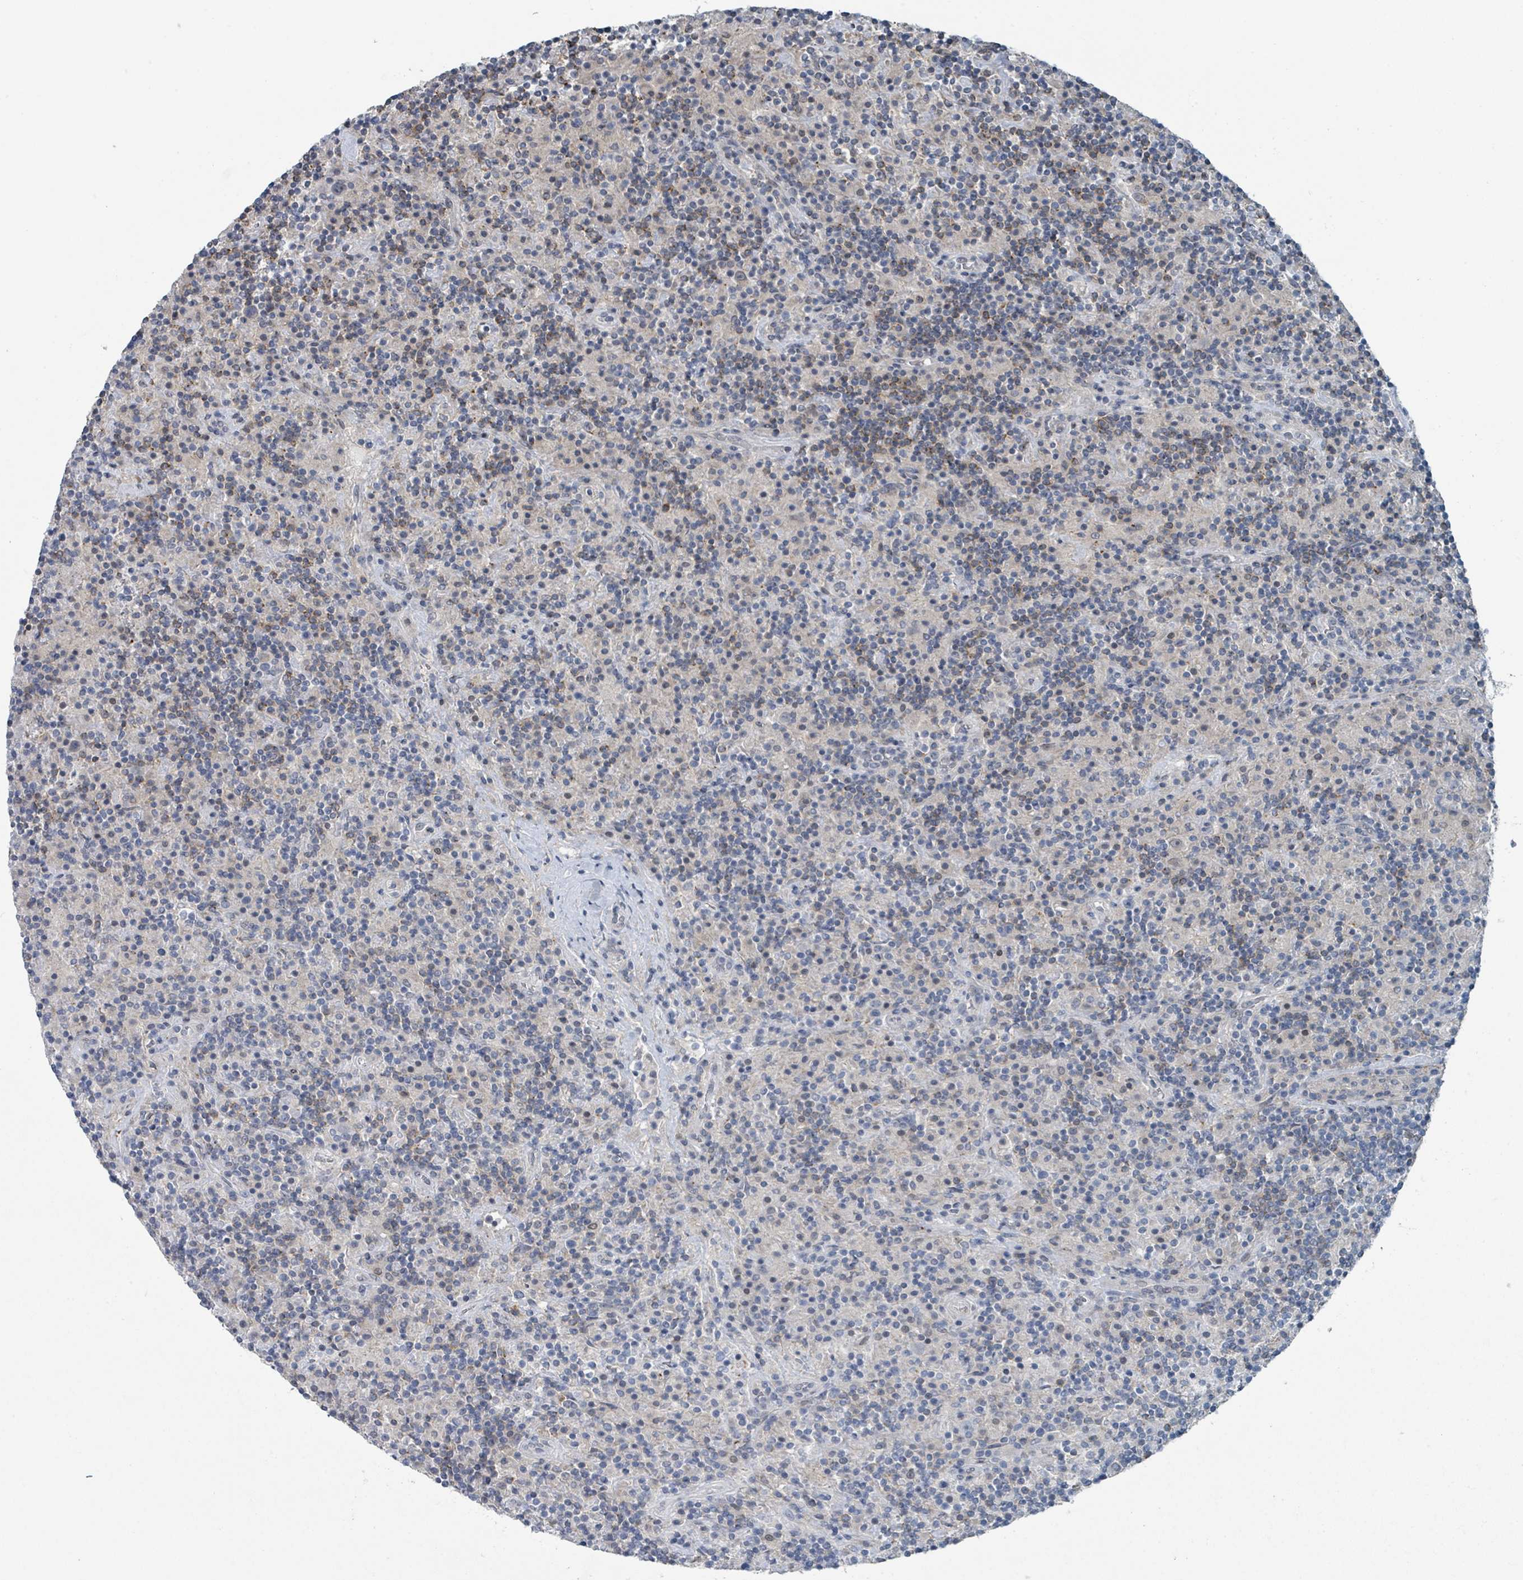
{"staining": {"intensity": "negative", "quantity": "none", "location": "none"}, "tissue": "lymphoma", "cell_type": "Tumor cells", "image_type": "cancer", "snomed": [{"axis": "morphology", "description": "Hodgkin's disease, NOS"}, {"axis": "topography", "description": "Lymph node"}], "caption": "IHC of human Hodgkin's disease displays no expression in tumor cells.", "gene": "ANKRD55", "patient": {"sex": "male", "age": 70}}